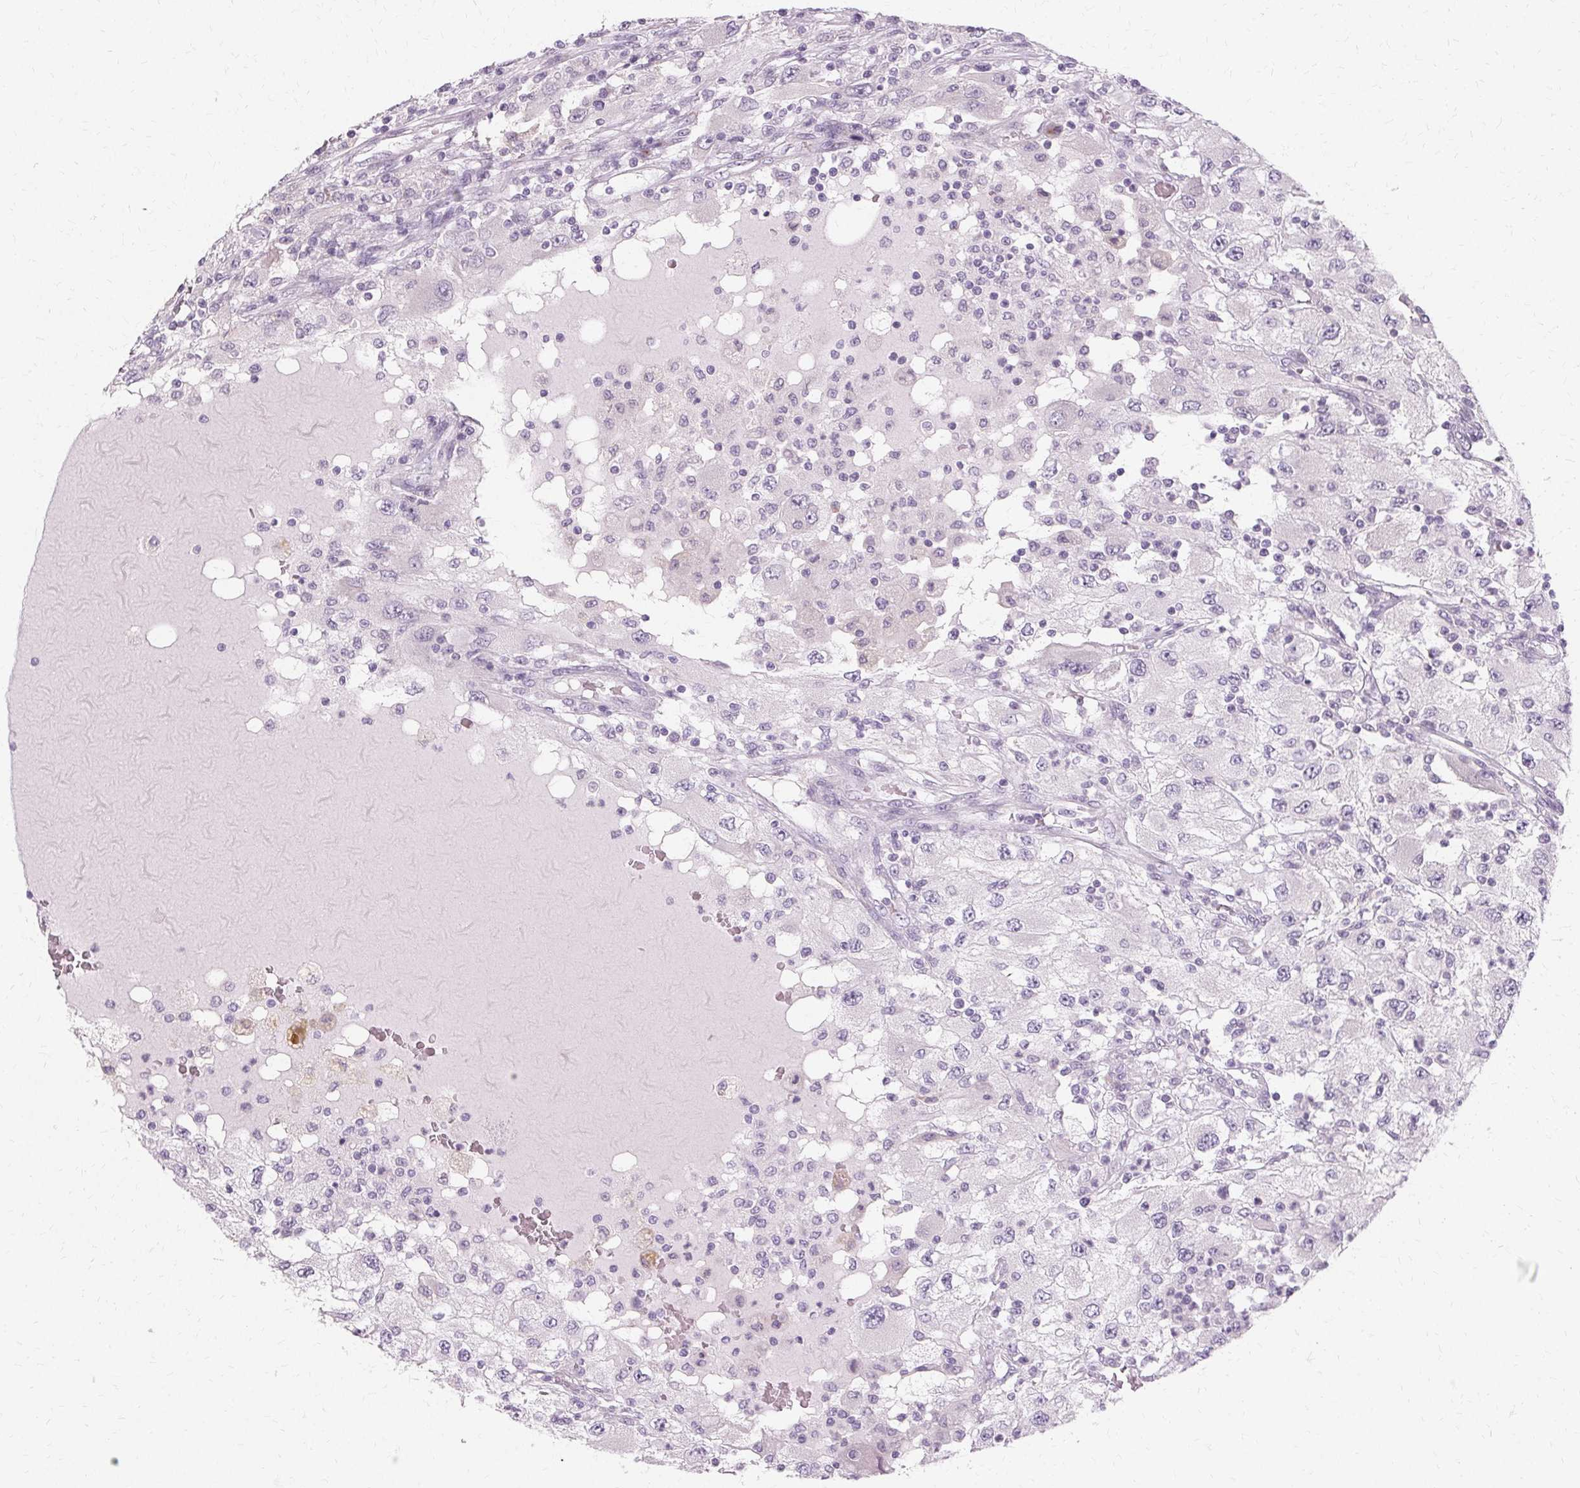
{"staining": {"intensity": "negative", "quantity": "none", "location": "none"}, "tissue": "renal cancer", "cell_type": "Tumor cells", "image_type": "cancer", "snomed": [{"axis": "morphology", "description": "Adenocarcinoma, NOS"}, {"axis": "topography", "description": "Kidney"}], "caption": "Renal adenocarcinoma was stained to show a protein in brown. There is no significant staining in tumor cells.", "gene": "FCRL3", "patient": {"sex": "female", "age": 67}}